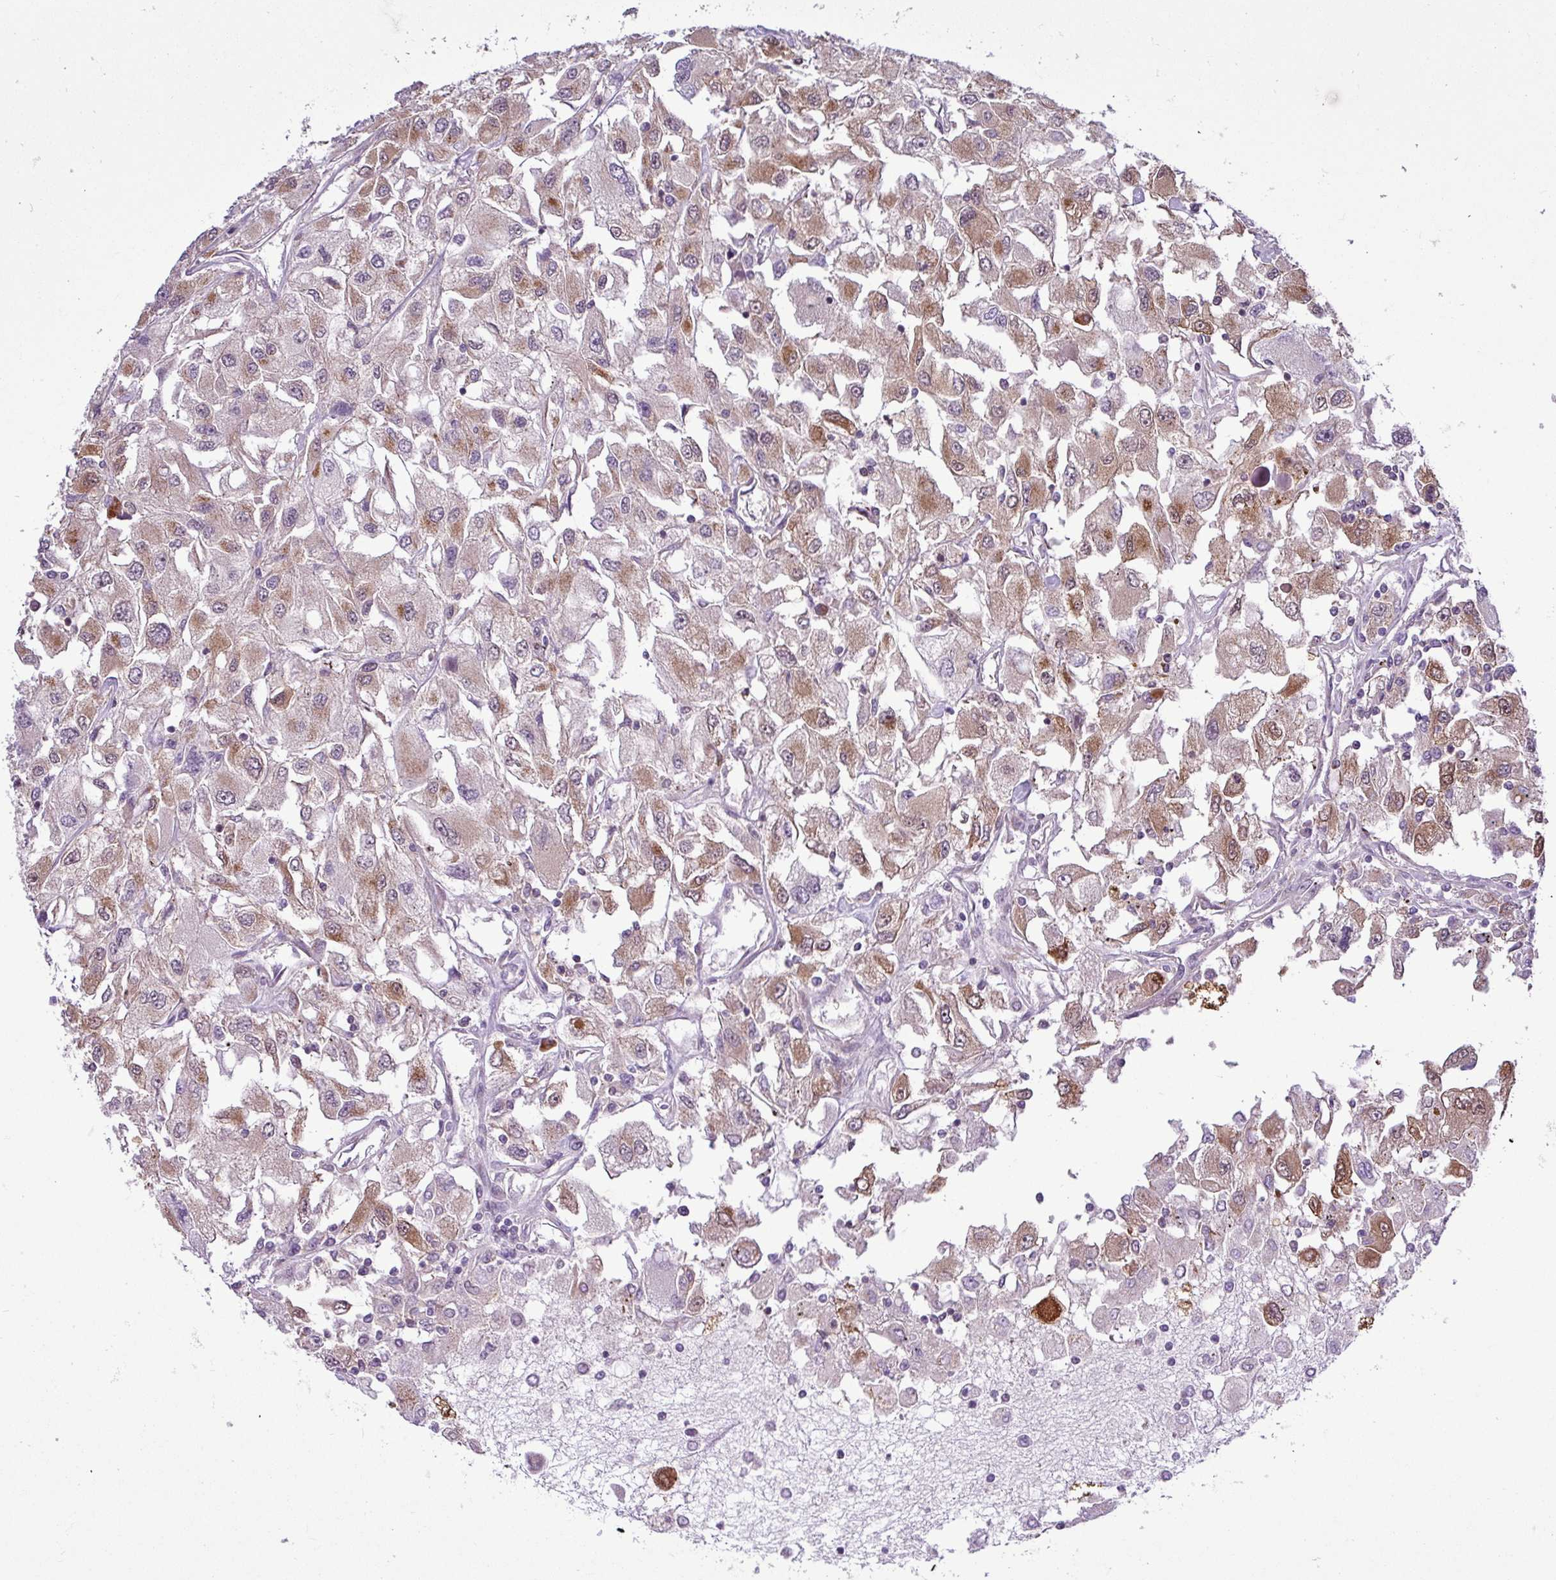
{"staining": {"intensity": "moderate", "quantity": "25%-75%", "location": "cytoplasmic/membranous"}, "tissue": "renal cancer", "cell_type": "Tumor cells", "image_type": "cancer", "snomed": [{"axis": "morphology", "description": "Adenocarcinoma, NOS"}, {"axis": "topography", "description": "Kidney"}], "caption": "Renal cancer (adenocarcinoma) stained with DAB immunohistochemistry demonstrates medium levels of moderate cytoplasmic/membranous staining in about 25%-75% of tumor cells.", "gene": "CARHSP1", "patient": {"sex": "female", "age": 52}}